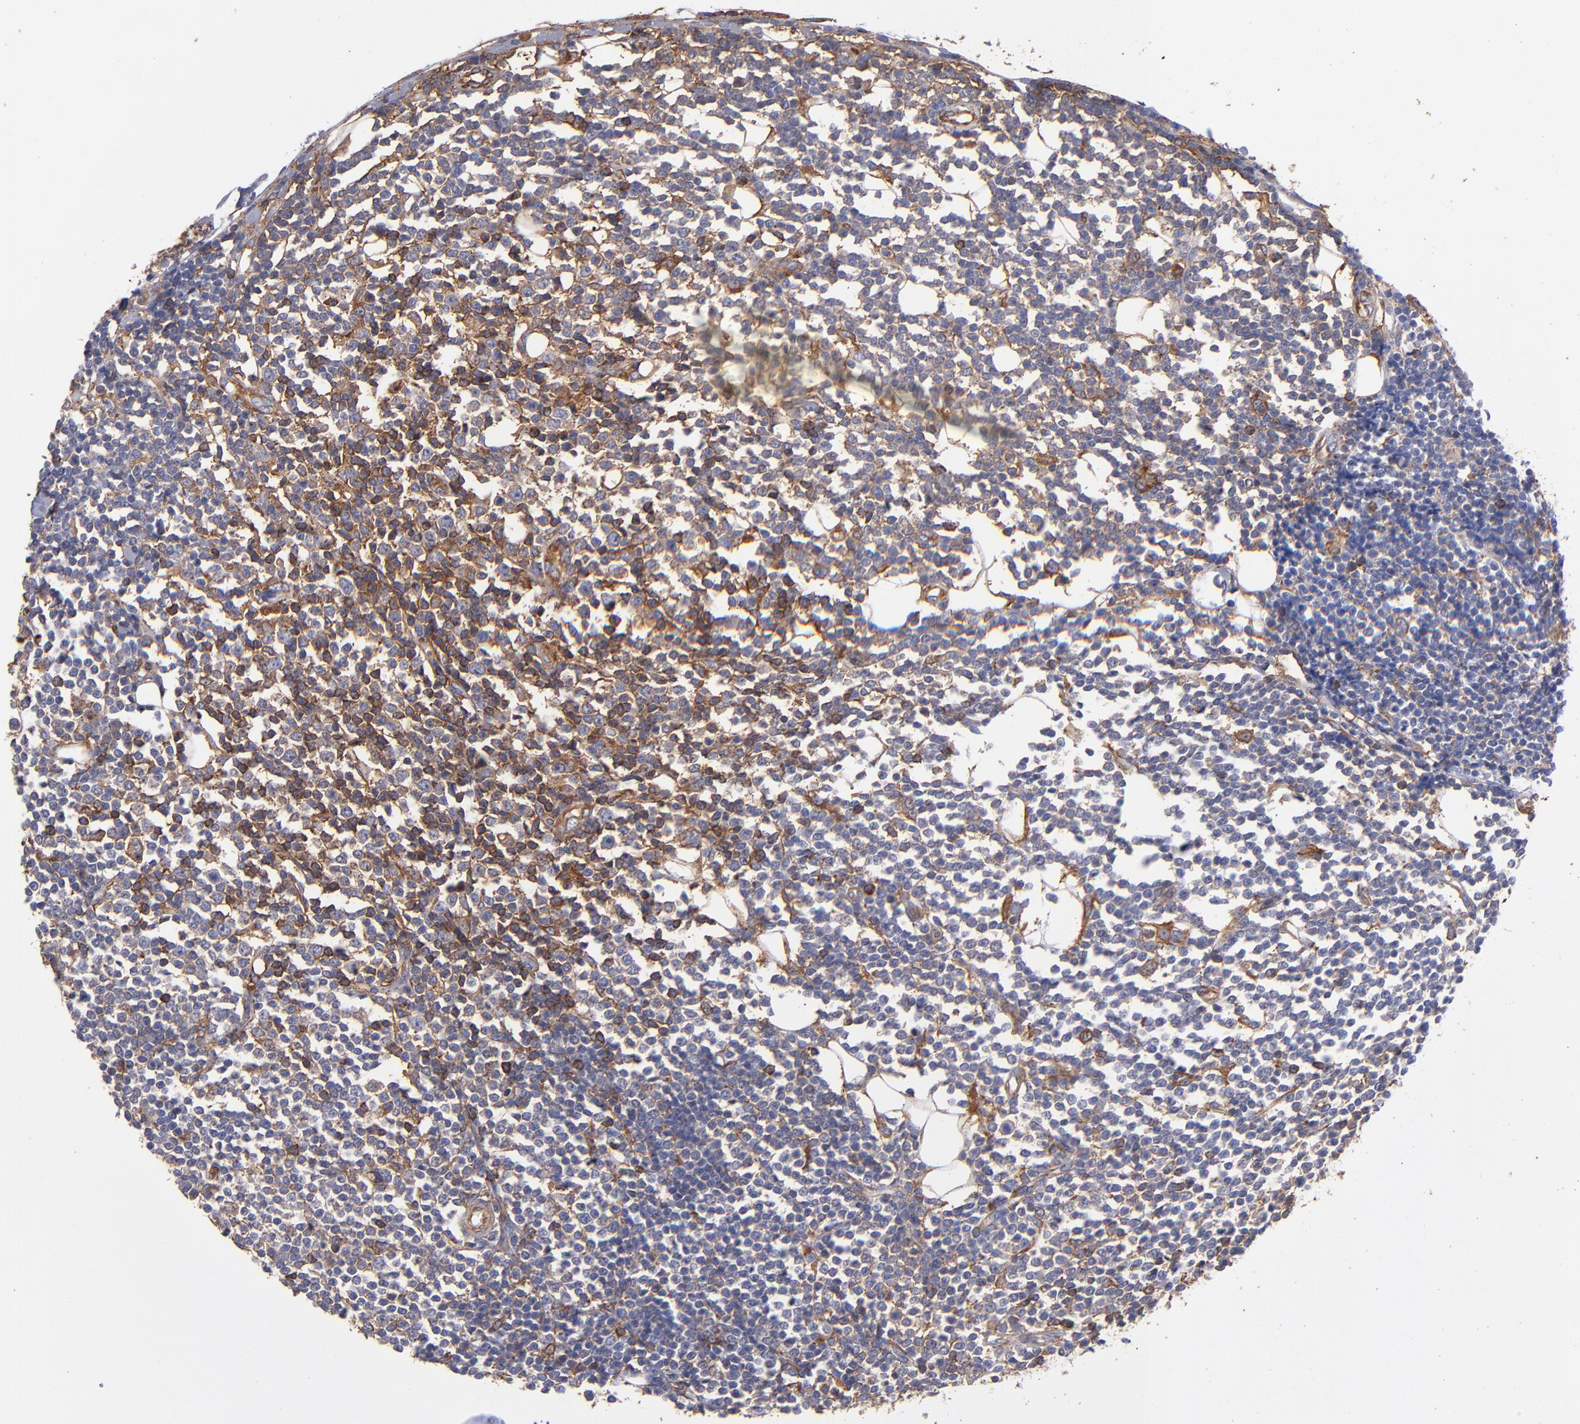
{"staining": {"intensity": "moderate", "quantity": "<25%", "location": "cytoplasmic/membranous"}, "tissue": "lymphoma", "cell_type": "Tumor cells", "image_type": "cancer", "snomed": [{"axis": "morphology", "description": "Malignant lymphoma, non-Hodgkin's type, Low grade"}, {"axis": "topography", "description": "Soft tissue"}], "caption": "This is an image of IHC staining of low-grade malignant lymphoma, non-Hodgkin's type, which shows moderate expression in the cytoplasmic/membranous of tumor cells.", "gene": "MVP", "patient": {"sex": "male", "age": 92}}